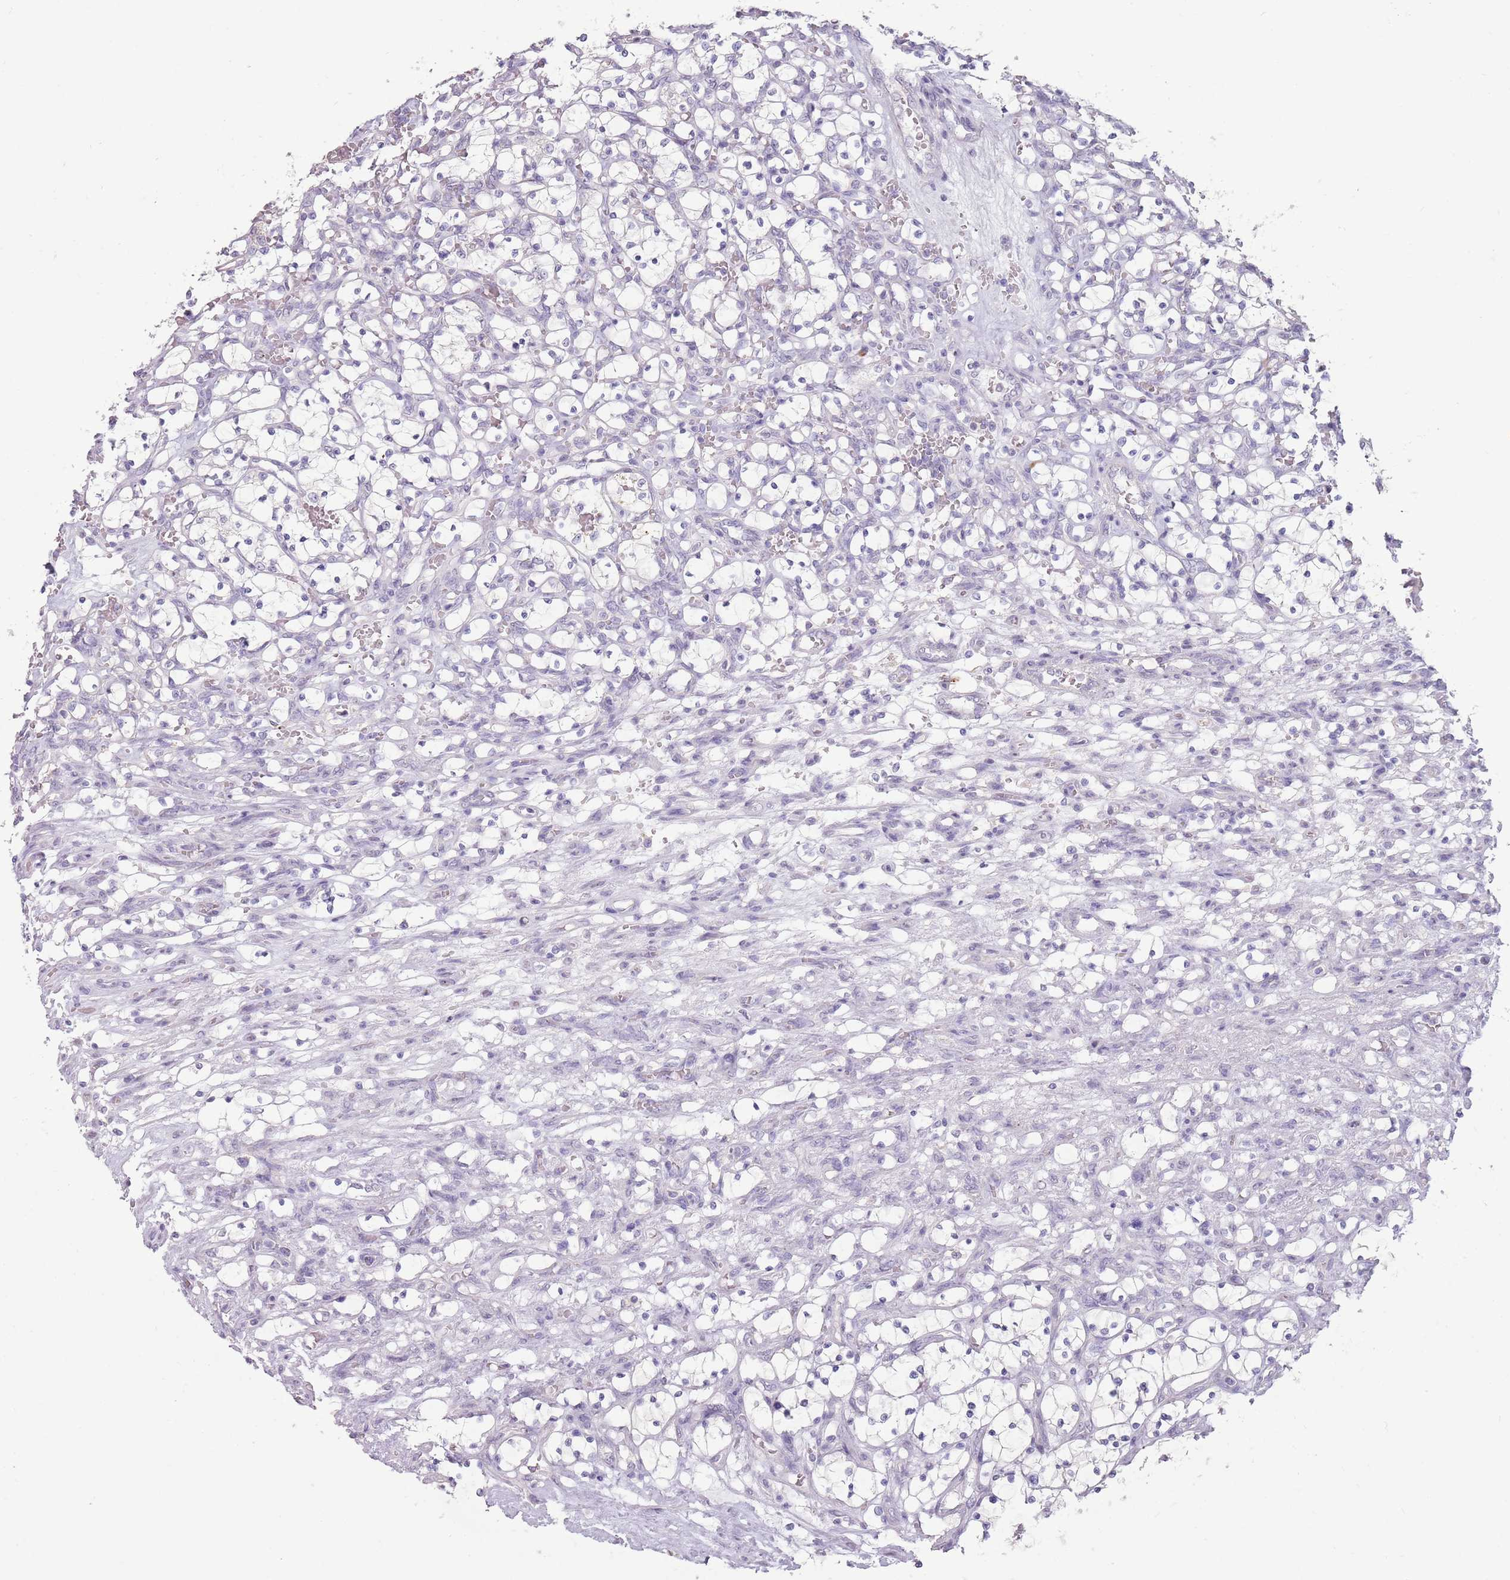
{"staining": {"intensity": "negative", "quantity": "none", "location": "none"}, "tissue": "renal cancer", "cell_type": "Tumor cells", "image_type": "cancer", "snomed": [{"axis": "morphology", "description": "Adenocarcinoma, NOS"}, {"axis": "topography", "description": "Kidney"}], "caption": "Adenocarcinoma (renal) stained for a protein using immunohistochemistry (IHC) demonstrates no expression tumor cells.", "gene": "STYK1", "patient": {"sex": "female", "age": 69}}